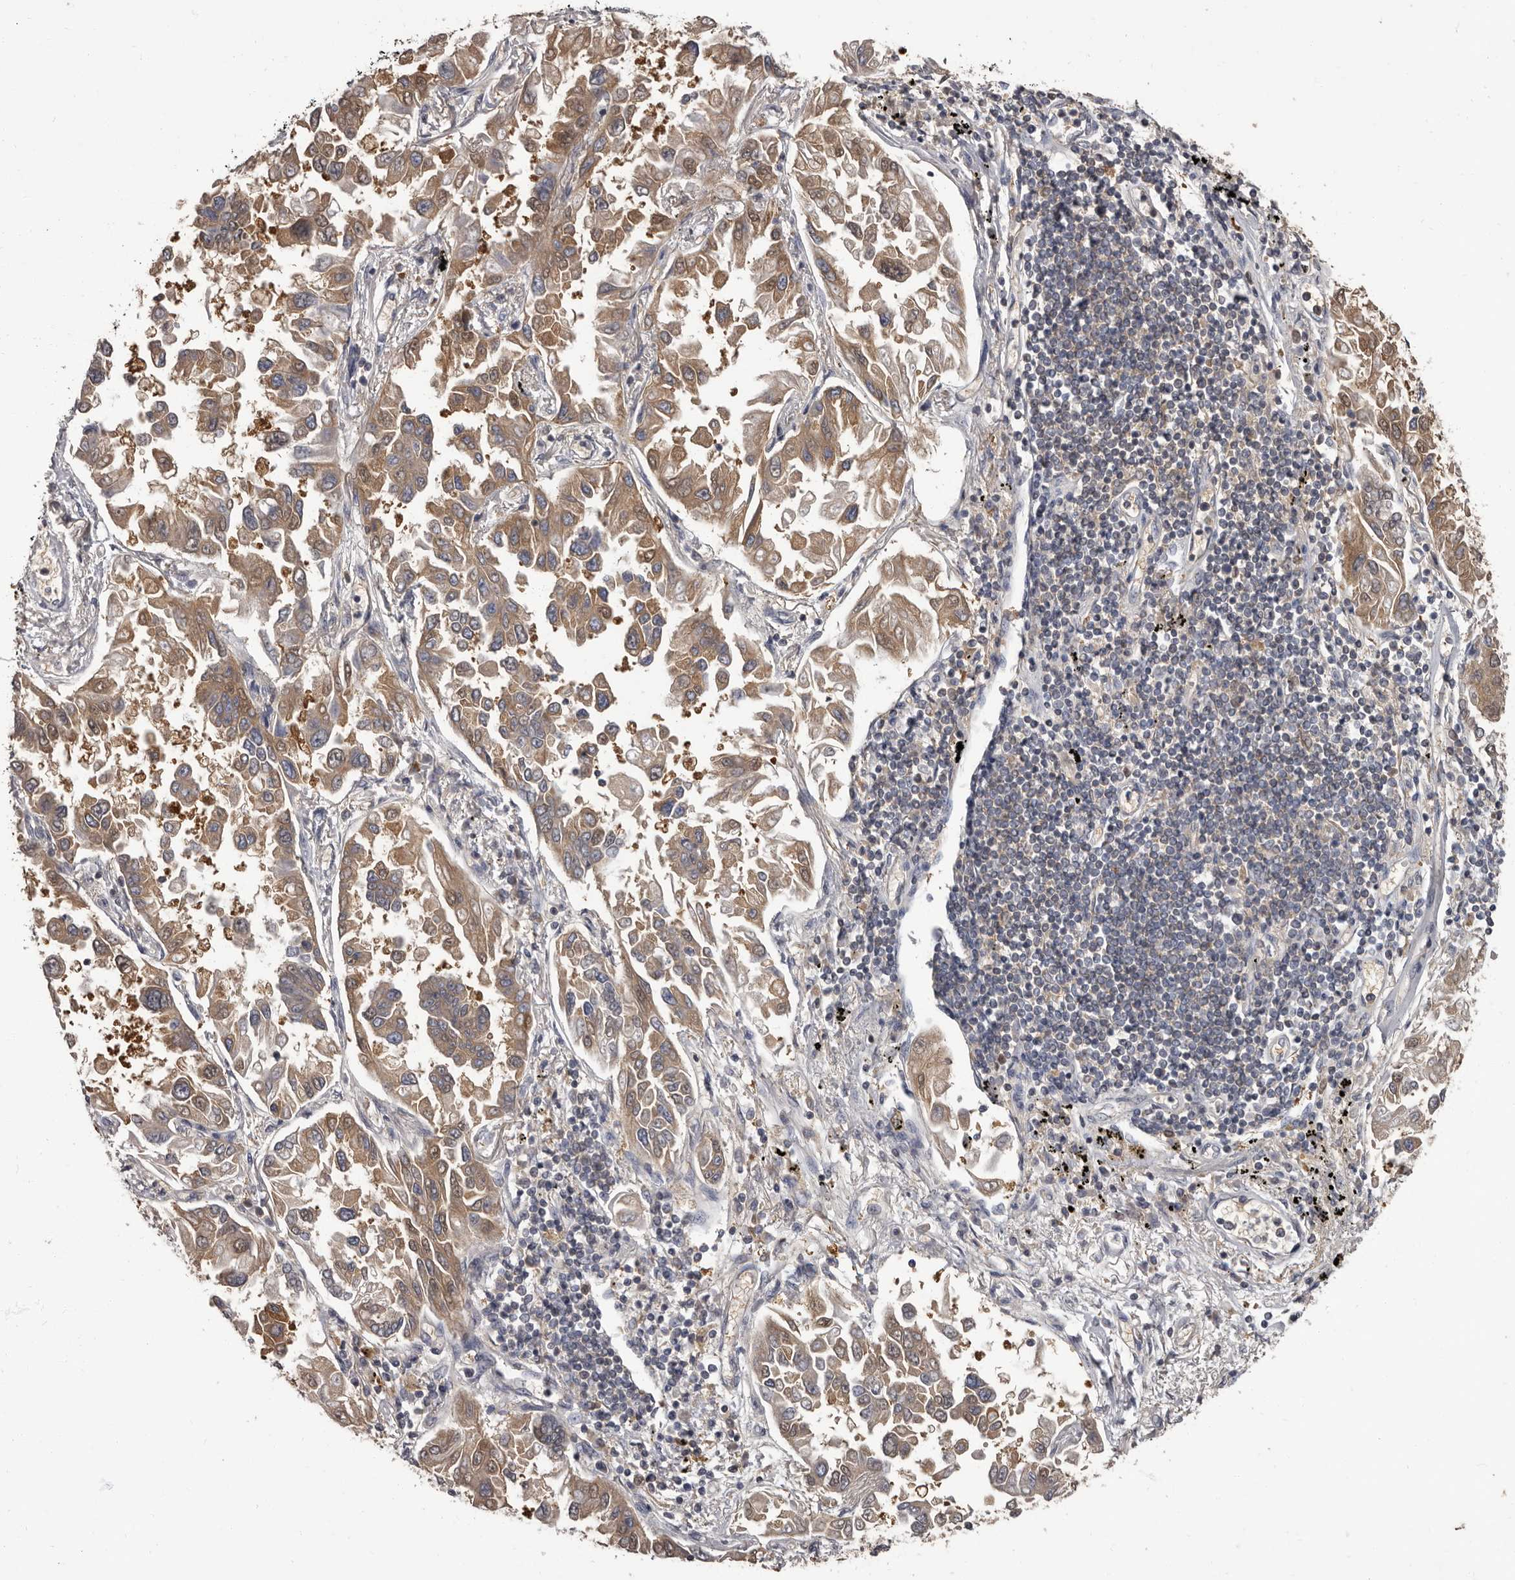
{"staining": {"intensity": "moderate", "quantity": ">75%", "location": "cytoplasmic/membranous"}, "tissue": "lung cancer", "cell_type": "Tumor cells", "image_type": "cancer", "snomed": [{"axis": "morphology", "description": "Adenocarcinoma, NOS"}, {"axis": "topography", "description": "Lung"}], "caption": "Protein staining shows moderate cytoplasmic/membranous expression in approximately >75% of tumor cells in lung cancer.", "gene": "APEH", "patient": {"sex": "female", "age": 67}}